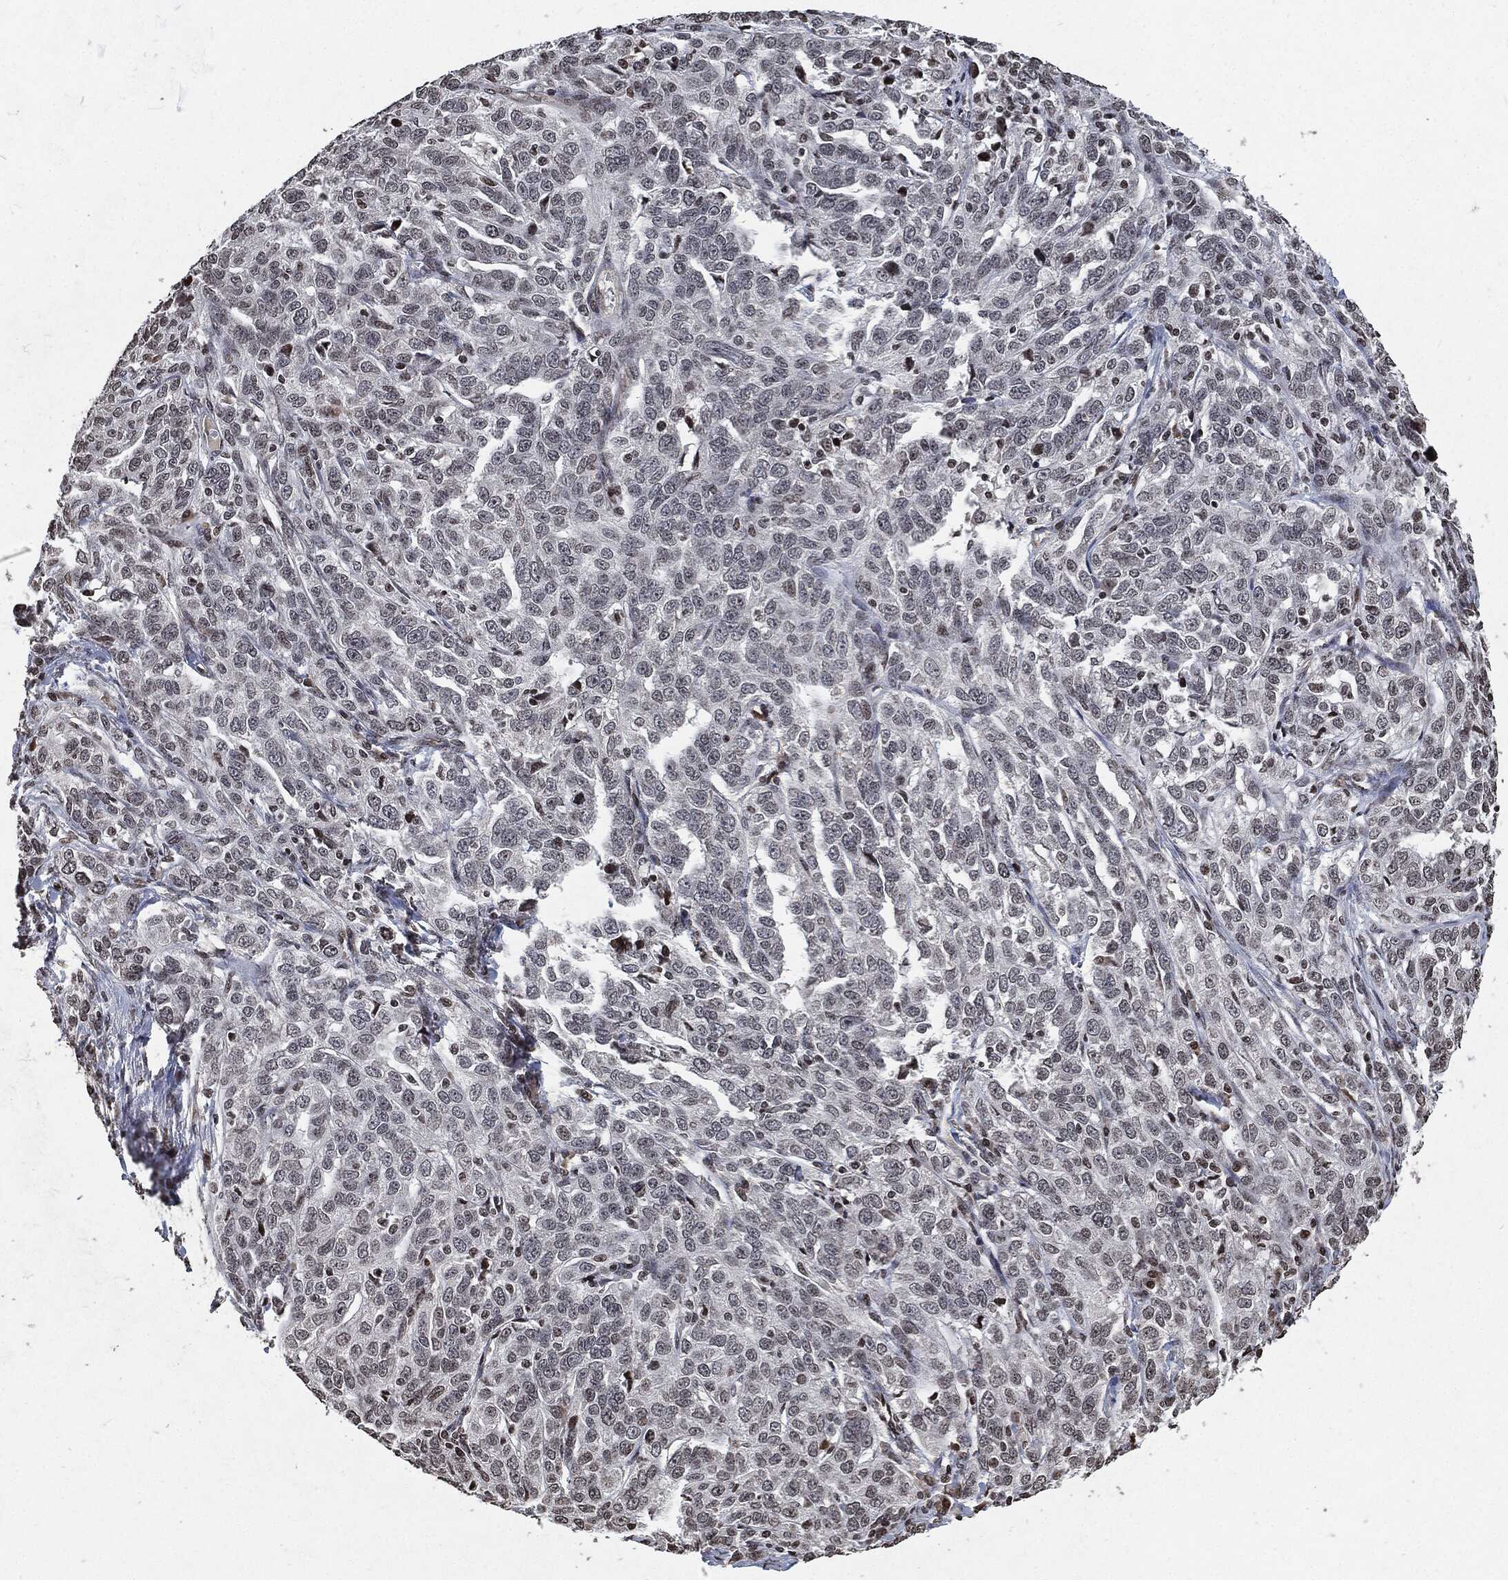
{"staining": {"intensity": "negative", "quantity": "none", "location": "none"}, "tissue": "ovarian cancer", "cell_type": "Tumor cells", "image_type": "cancer", "snomed": [{"axis": "morphology", "description": "Cystadenocarcinoma, serous, NOS"}, {"axis": "topography", "description": "Ovary"}], "caption": "High power microscopy image of an immunohistochemistry histopathology image of ovarian cancer, revealing no significant expression in tumor cells.", "gene": "JUN", "patient": {"sex": "female", "age": 71}}